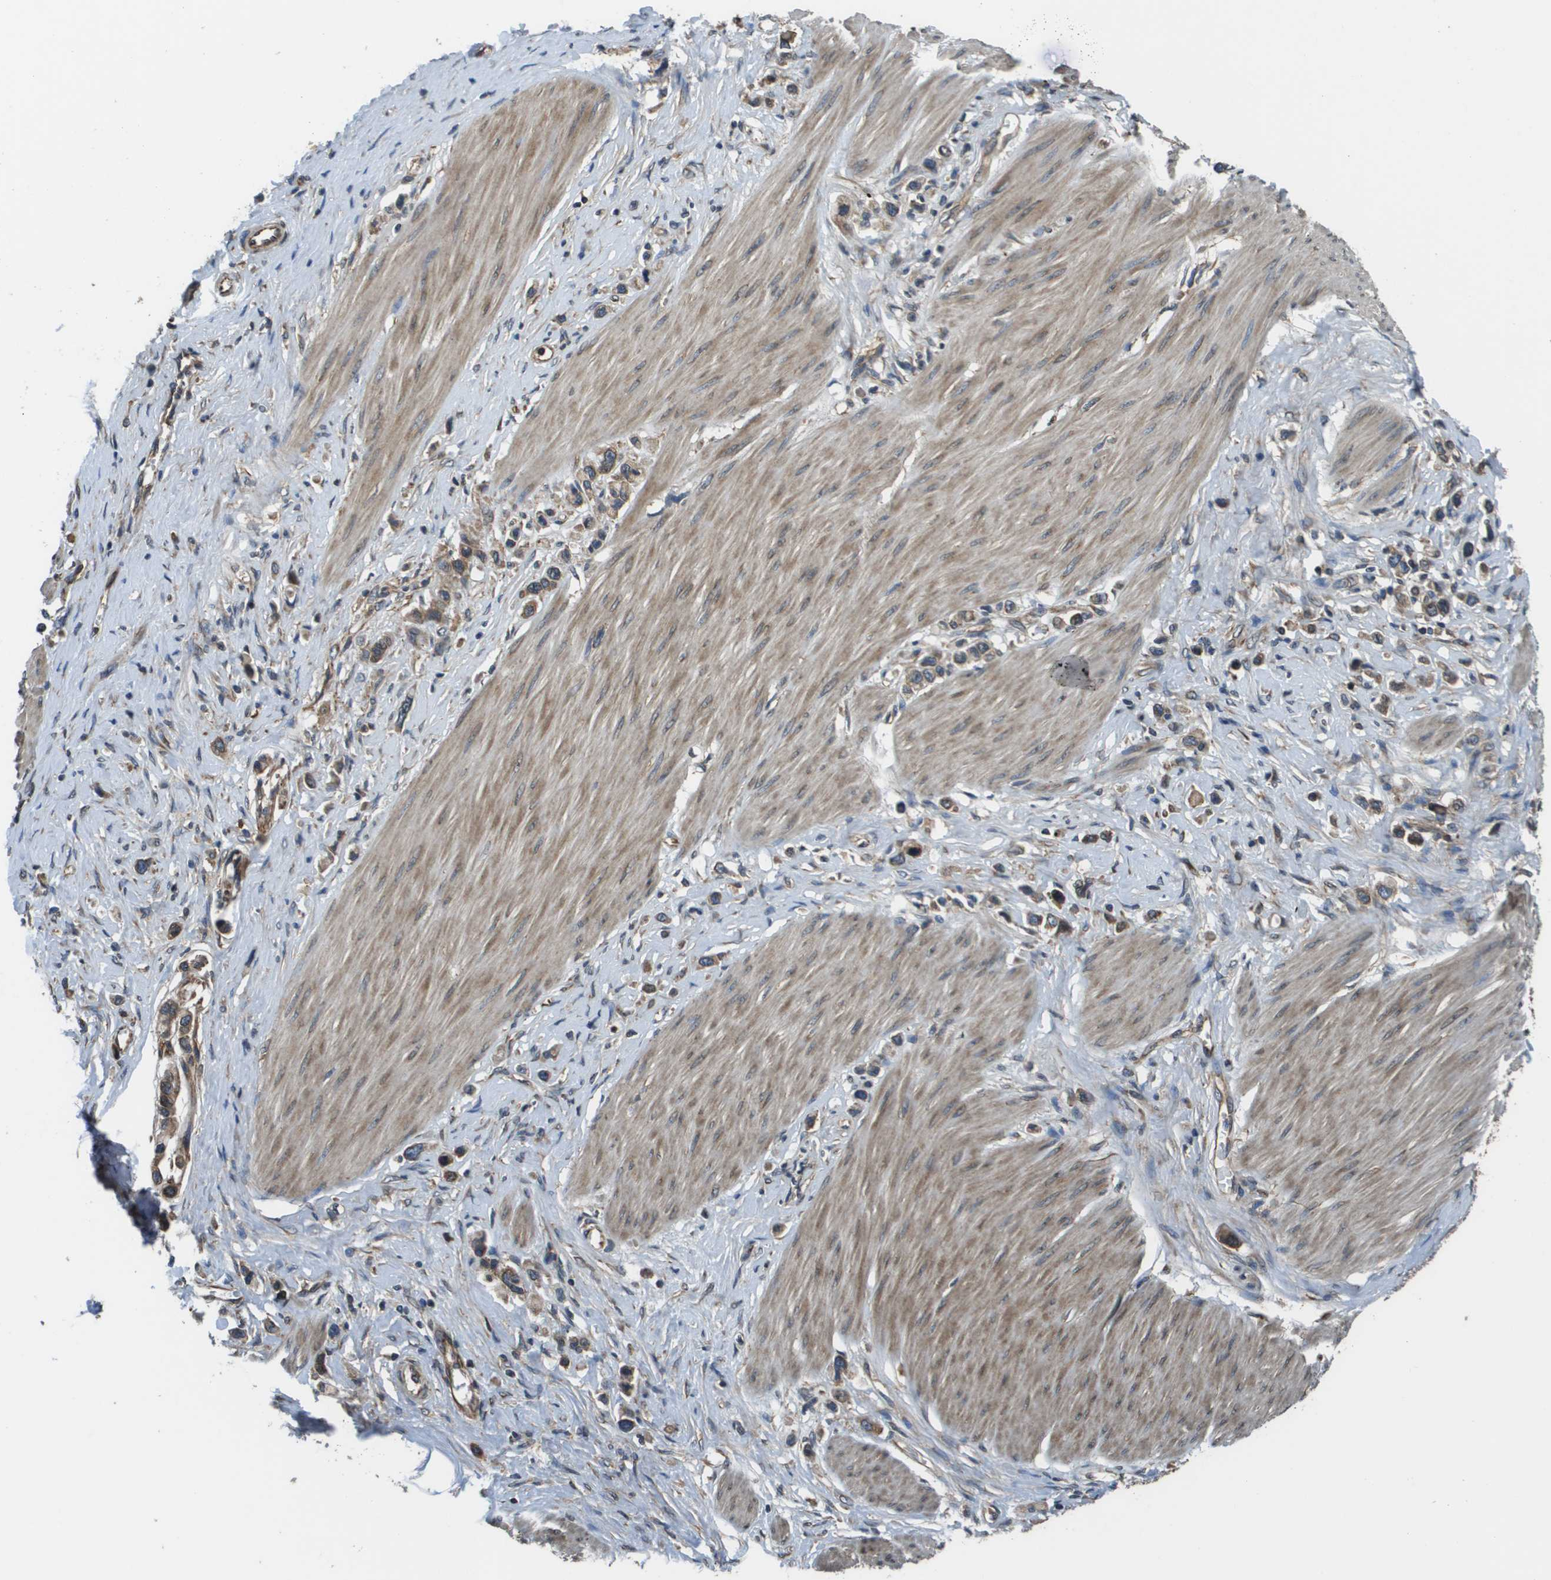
{"staining": {"intensity": "moderate", "quantity": ">75%", "location": "cytoplasmic/membranous"}, "tissue": "stomach cancer", "cell_type": "Tumor cells", "image_type": "cancer", "snomed": [{"axis": "morphology", "description": "Adenocarcinoma, NOS"}, {"axis": "topography", "description": "Stomach"}], "caption": "Immunohistochemical staining of human stomach cancer reveals medium levels of moderate cytoplasmic/membranous protein positivity in approximately >75% of tumor cells.", "gene": "SEC62", "patient": {"sex": "female", "age": 65}}